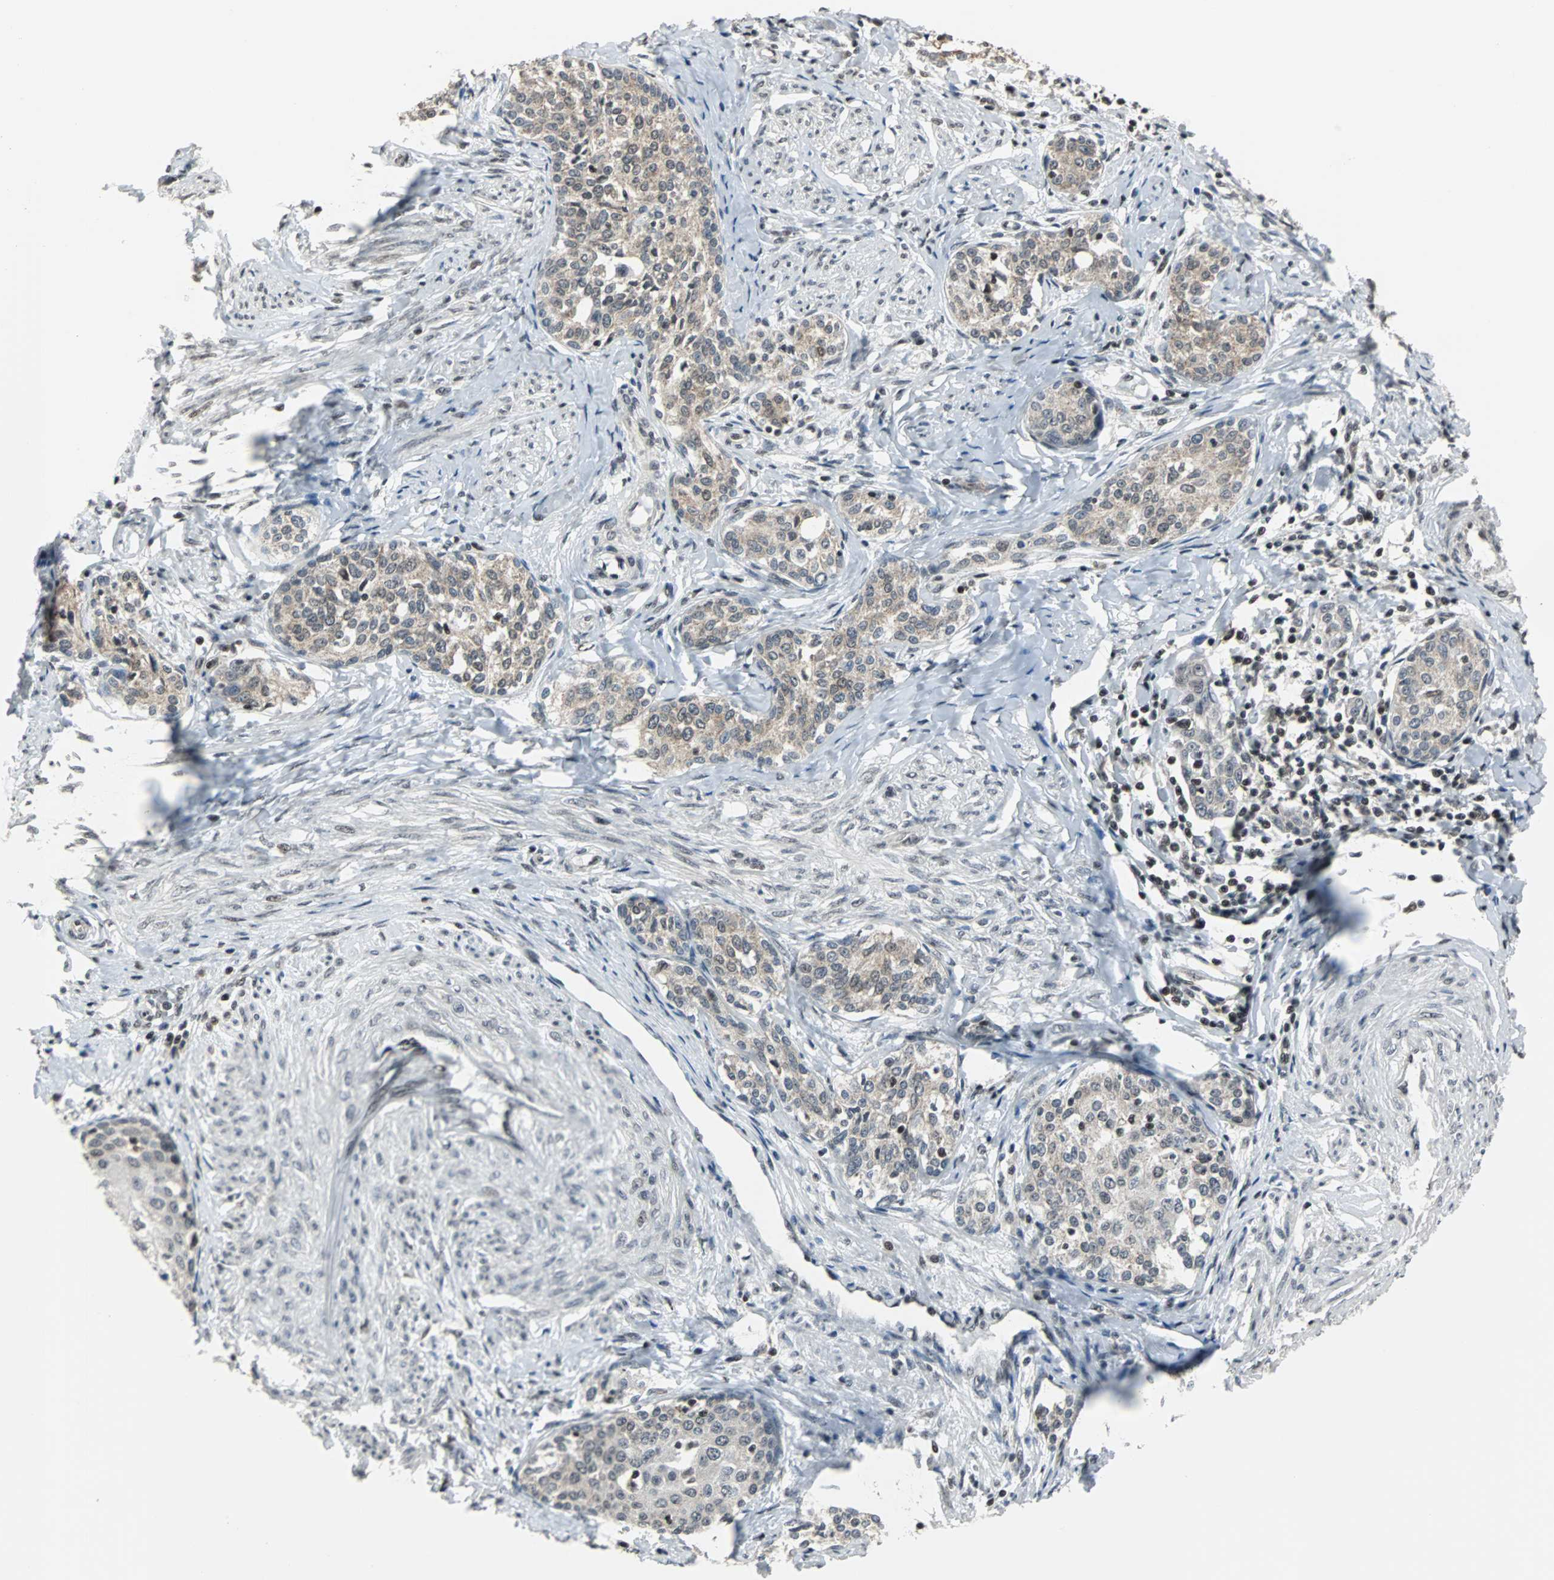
{"staining": {"intensity": "weak", "quantity": ">75%", "location": "cytoplasmic/membranous"}, "tissue": "cervical cancer", "cell_type": "Tumor cells", "image_type": "cancer", "snomed": [{"axis": "morphology", "description": "Squamous cell carcinoma, NOS"}, {"axis": "morphology", "description": "Adenocarcinoma, NOS"}, {"axis": "topography", "description": "Cervix"}], "caption": "Cervical adenocarcinoma stained with a brown dye demonstrates weak cytoplasmic/membranous positive expression in about >75% of tumor cells.", "gene": "TERF2IP", "patient": {"sex": "female", "age": 52}}